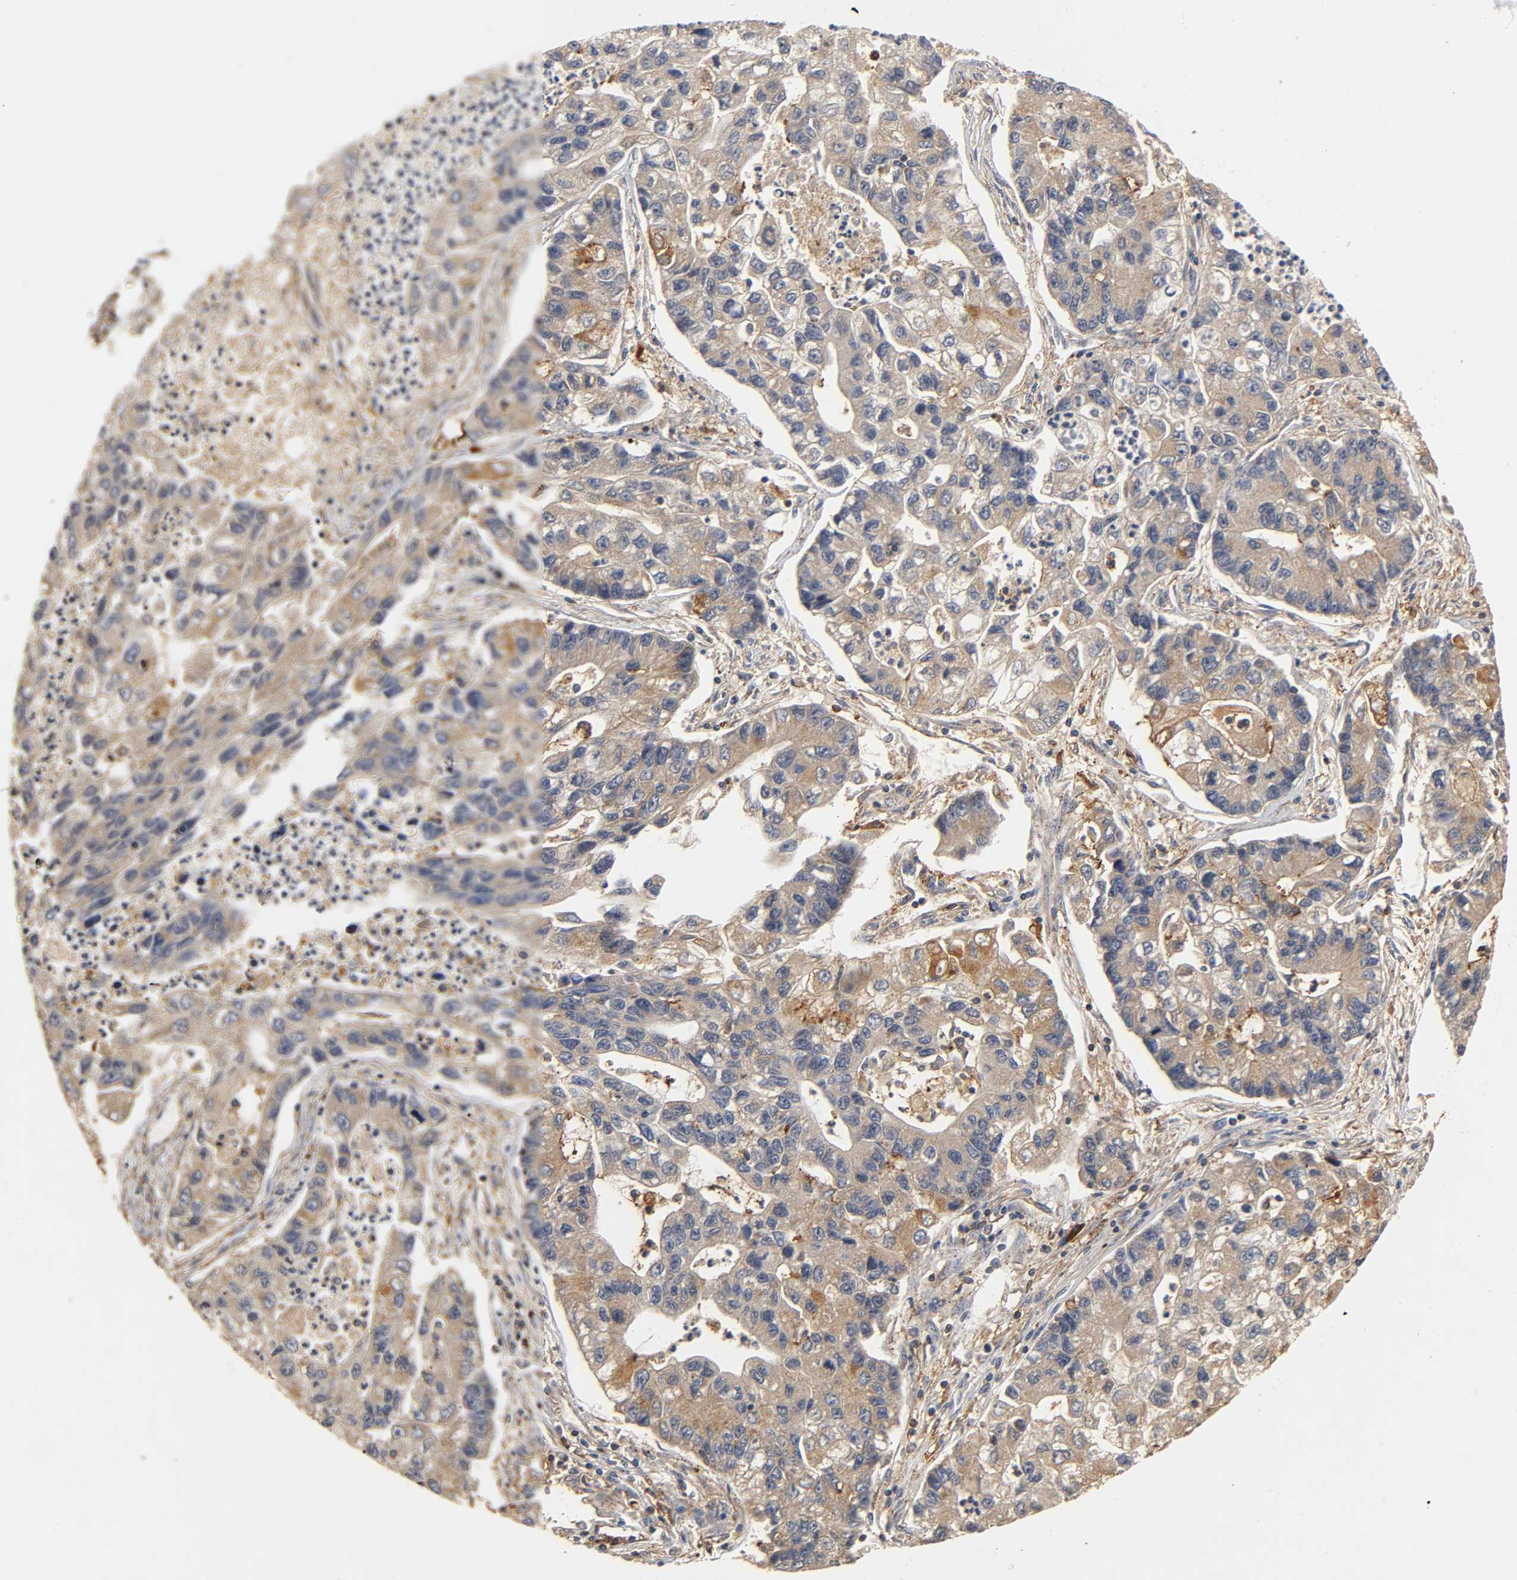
{"staining": {"intensity": "weak", "quantity": "25%-75%", "location": "cytoplasmic/membranous"}, "tissue": "lung cancer", "cell_type": "Tumor cells", "image_type": "cancer", "snomed": [{"axis": "morphology", "description": "Adenocarcinoma, NOS"}, {"axis": "topography", "description": "Lung"}], "caption": "Tumor cells display weak cytoplasmic/membranous positivity in approximately 25%-75% of cells in lung cancer. The staining was performed using DAB, with brown indicating positive protein expression. Nuclei are stained blue with hematoxylin.", "gene": "SCAP", "patient": {"sex": "female", "age": 51}}